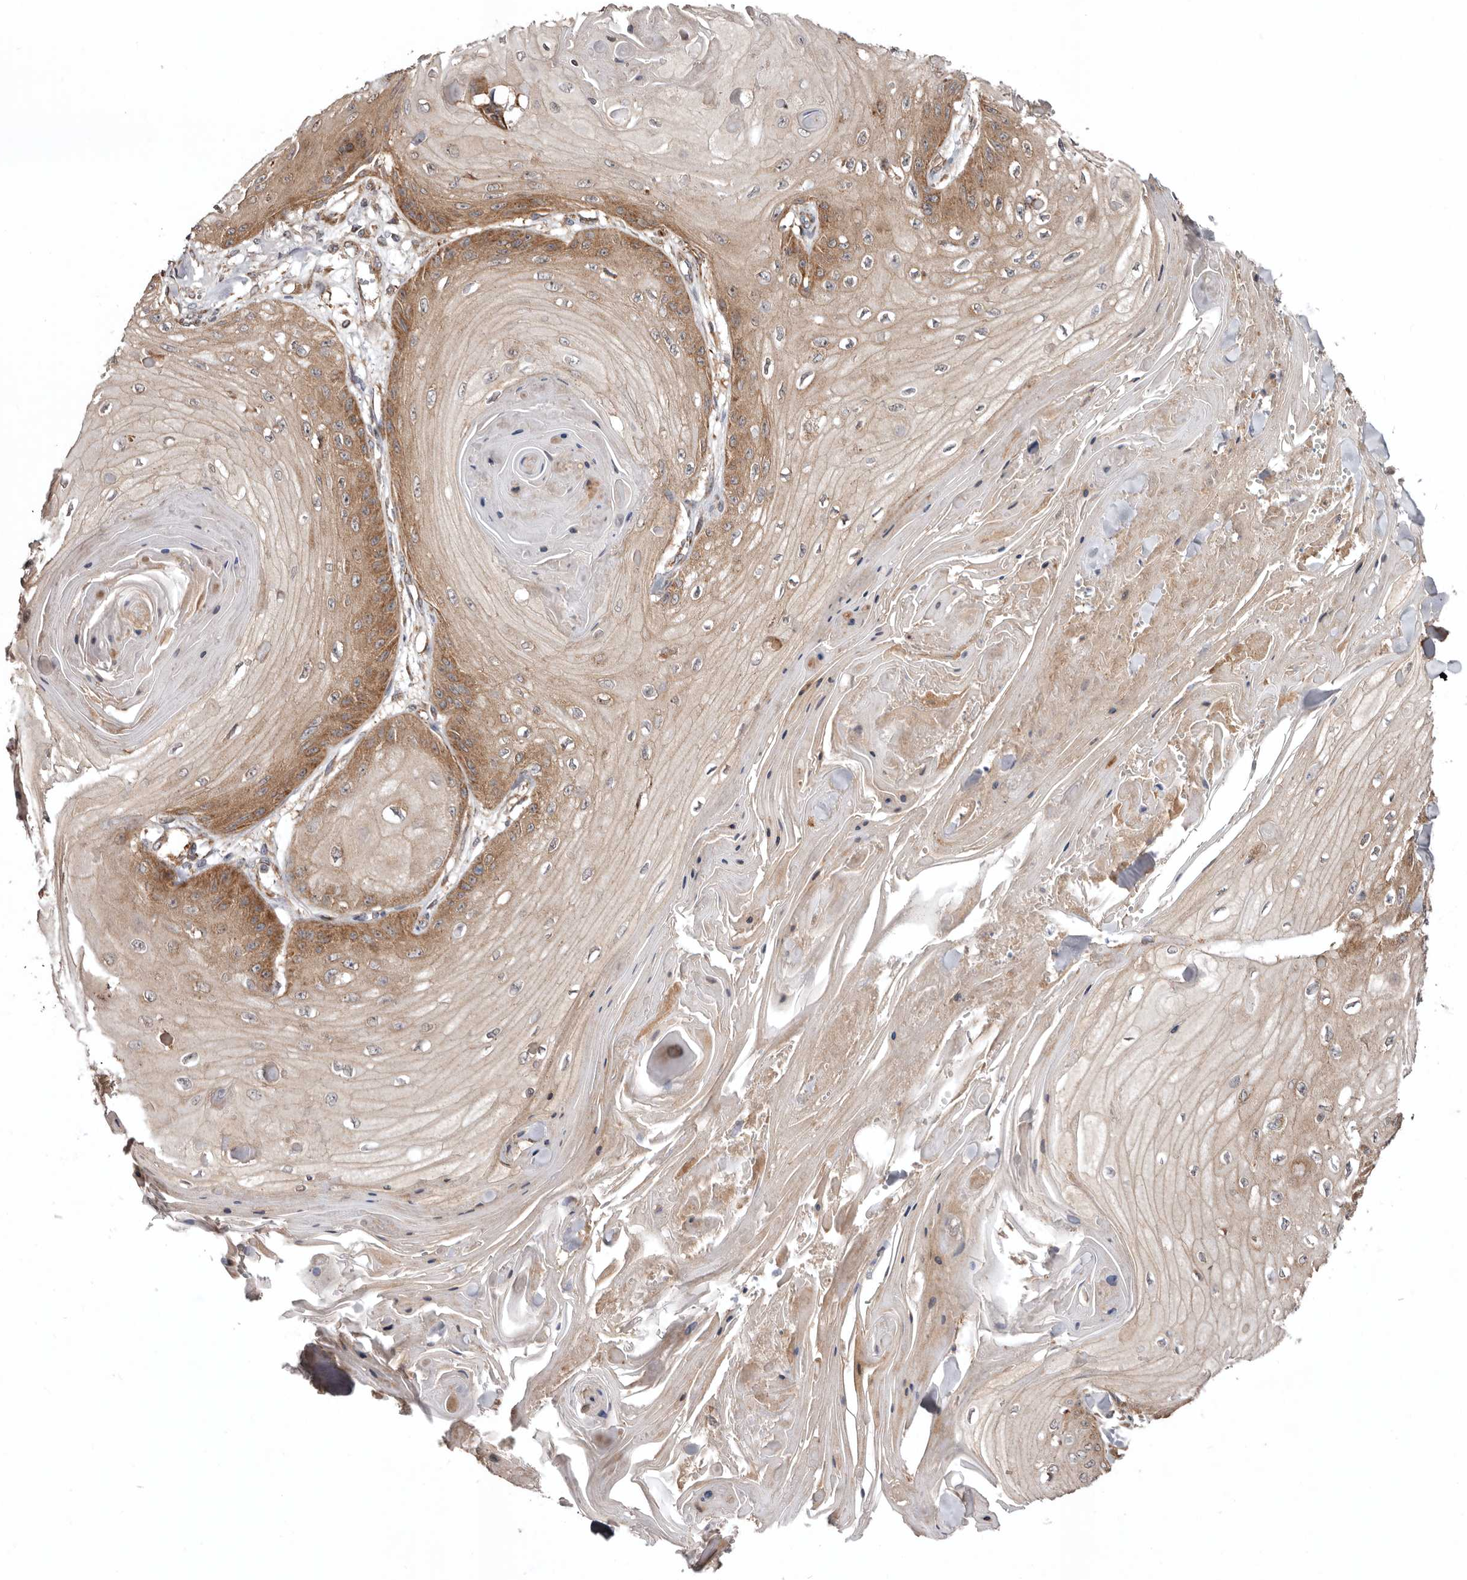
{"staining": {"intensity": "moderate", "quantity": "25%-75%", "location": "cytoplasmic/membranous"}, "tissue": "skin cancer", "cell_type": "Tumor cells", "image_type": "cancer", "snomed": [{"axis": "morphology", "description": "Squamous cell carcinoma, NOS"}, {"axis": "topography", "description": "Skin"}], "caption": "Moderate cytoplasmic/membranous staining is present in approximately 25%-75% of tumor cells in skin squamous cell carcinoma.", "gene": "PROKR1", "patient": {"sex": "male", "age": 74}}